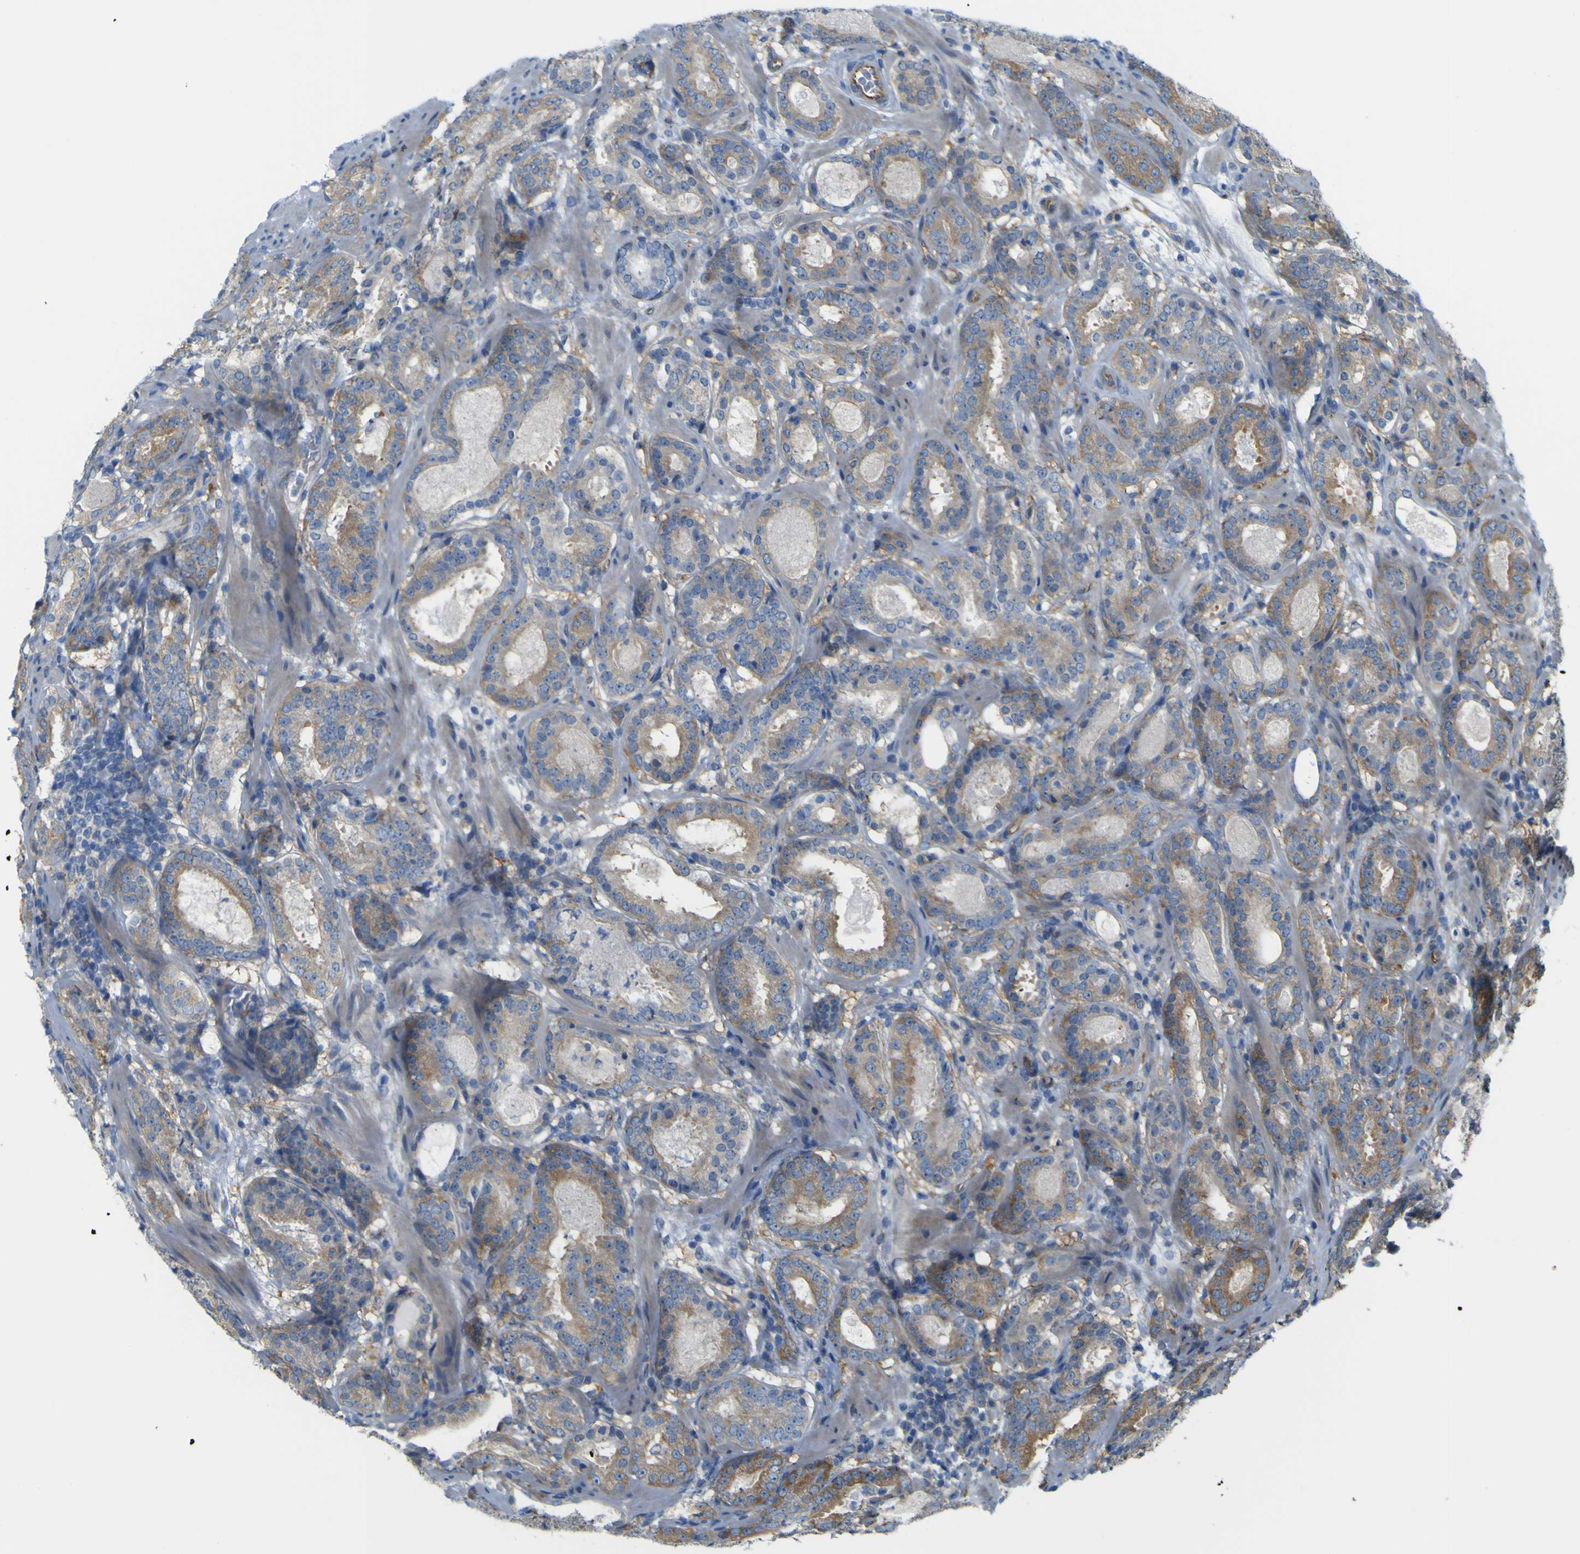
{"staining": {"intensity": "moderate", "quantity": ">75%", "location": "cytoplasmic/membranous"}, "tissue": "prostate cancer", "cell_type": "Tumor cells", "image_type": "cancer", "snomed": [{"axis": "morphology", "description": "Adenocarcinoma, Low grade"}, {"axis": "topography", "description": "Prostate"}], "caption": "The immunohistochemical stain shows moderate cytoplasmic/membranous expression in tumor cells of adenocarcinoma (low-grade) (prostate) tissue.", "gene": "JPH1", "patient": {"sex": "male", "age": 69}}